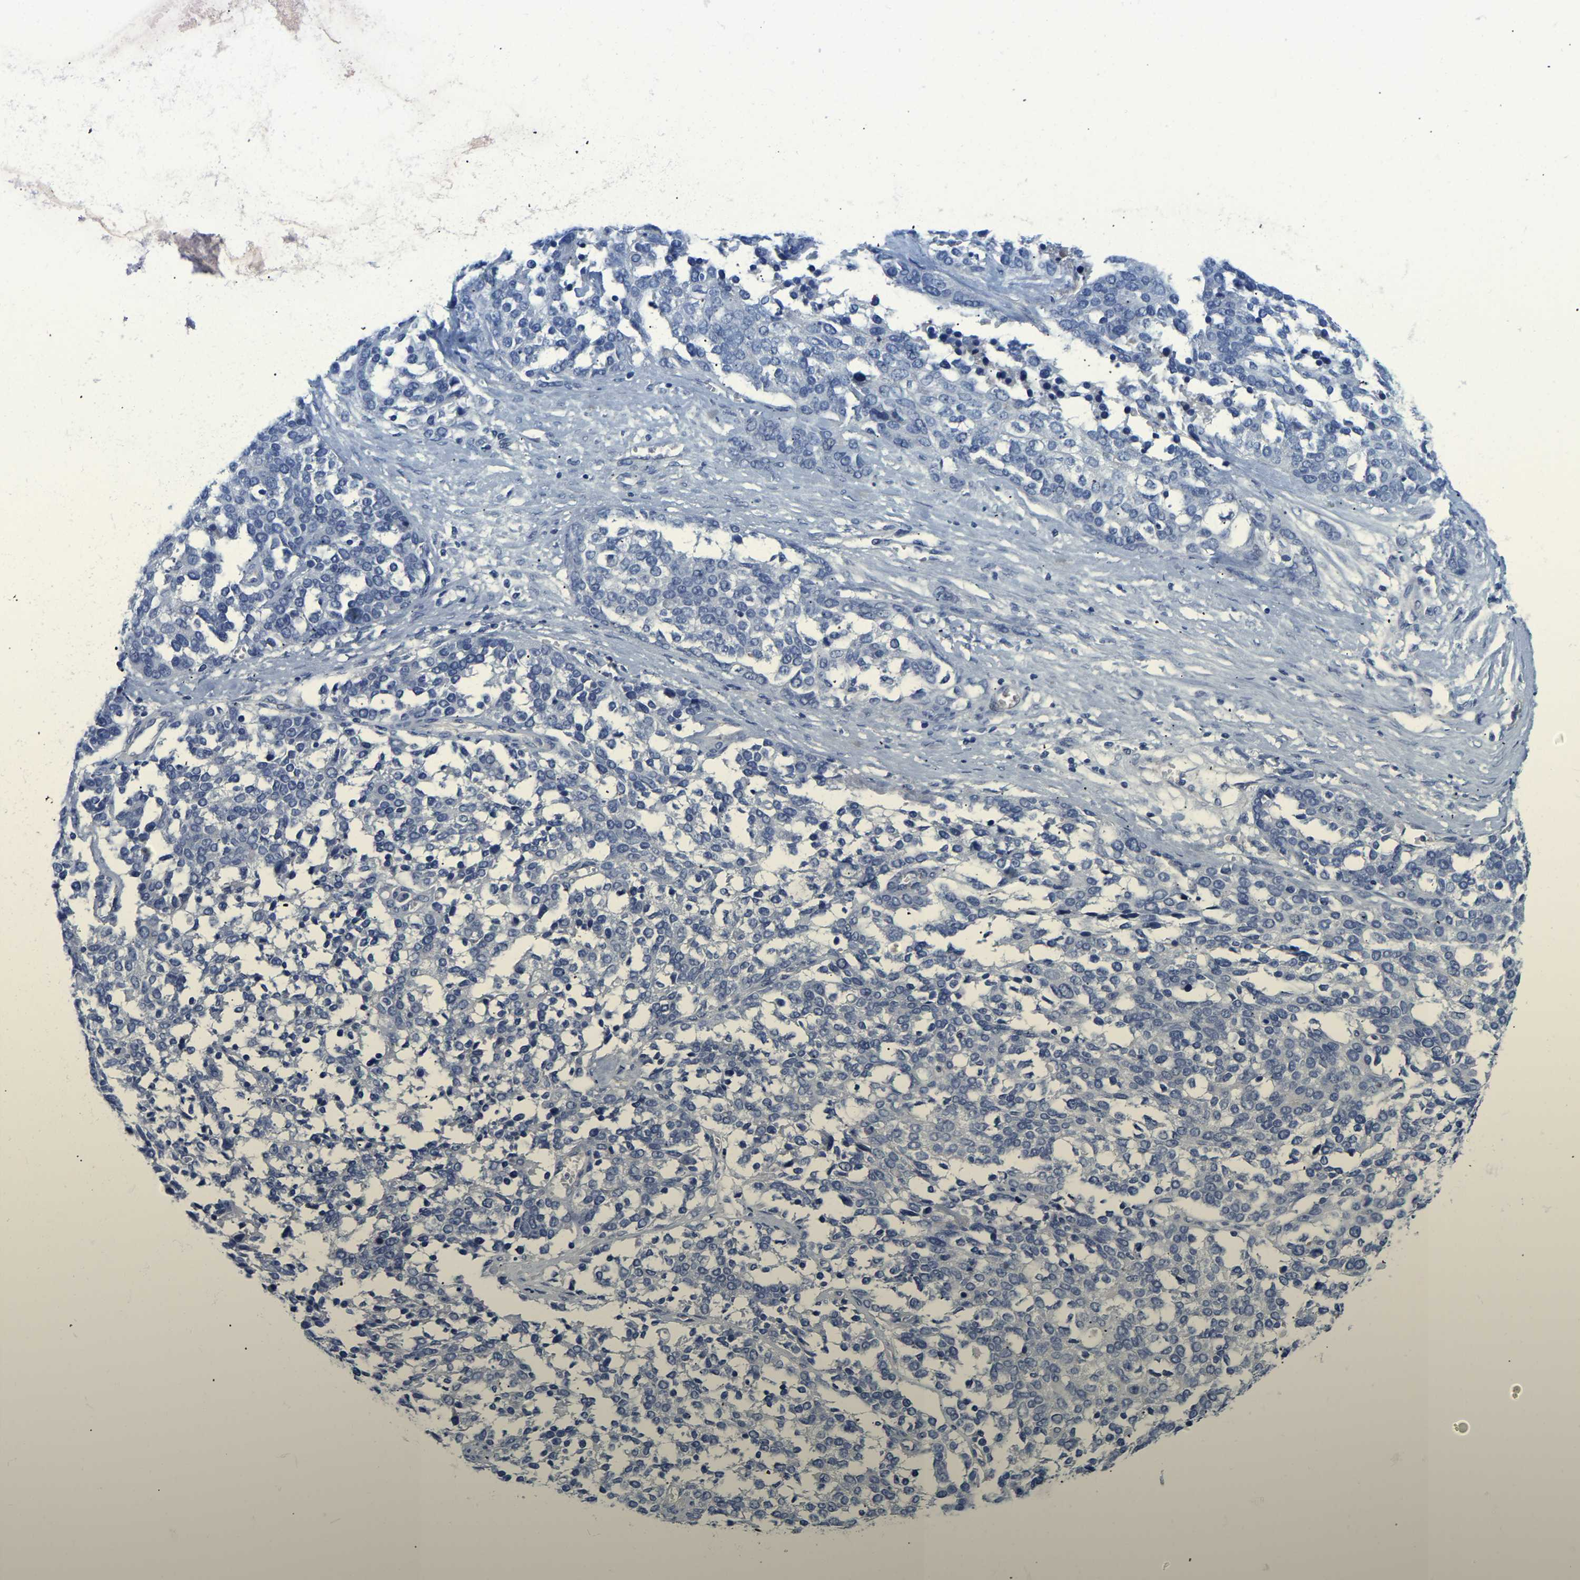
{"staining": {"intensity": "negative", "quantity": "none", "location": "none"}, "tissue": "ovarian cancer", "cell_type": "Tumor cells", "image_type": "cancer", "snomed": [{"axis": "morphology", "description": "Cystadenocarcinoma, serous, NOS"}, {"axis": "topography", "description": "Ovary"}], "caption": "Ovarian serous cystadenocarcinoma was stained to show a protein in brown. There is no significant expression in tumor cells.", "gene": "UPK3A", "patient": {"sex": "female", "age": 44}}